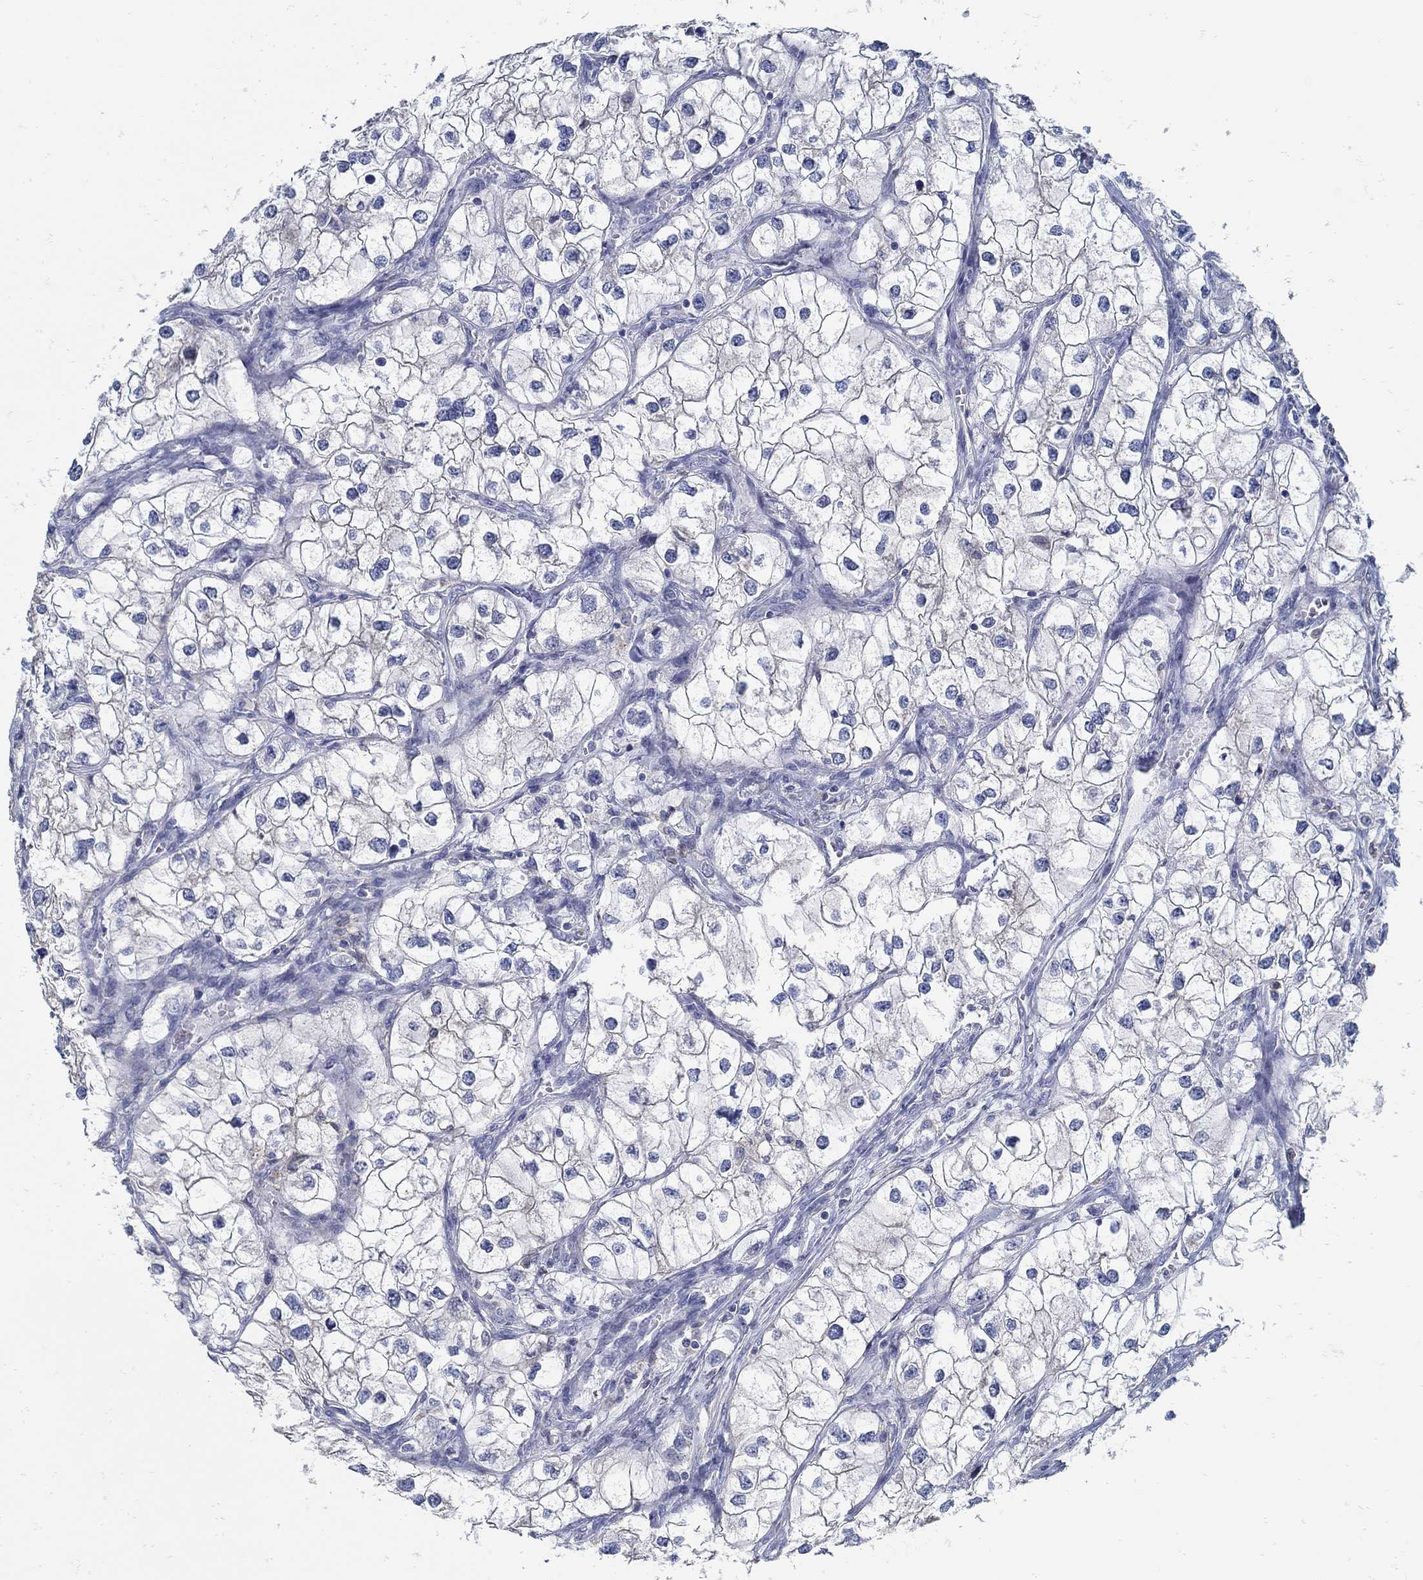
{"staining": {"intensity": "negative", "quantity": "none", "location": "none"}, "tissue": "renal cancer", "cell_type": "Tumor cells", "image_type": "cancer", "snomed": [{"axis": "morphology", "description": "Adenocarcinoma, NOS"}, {"axis": "topography", "description": "Kidney"}], "caption": "Immunohistochemical staining of adenocarcinoma (renal) exhibits no significant staining in tumor cells.", "gene": "ZFAND4", "patient": {"sex": "male", "age": 59}}